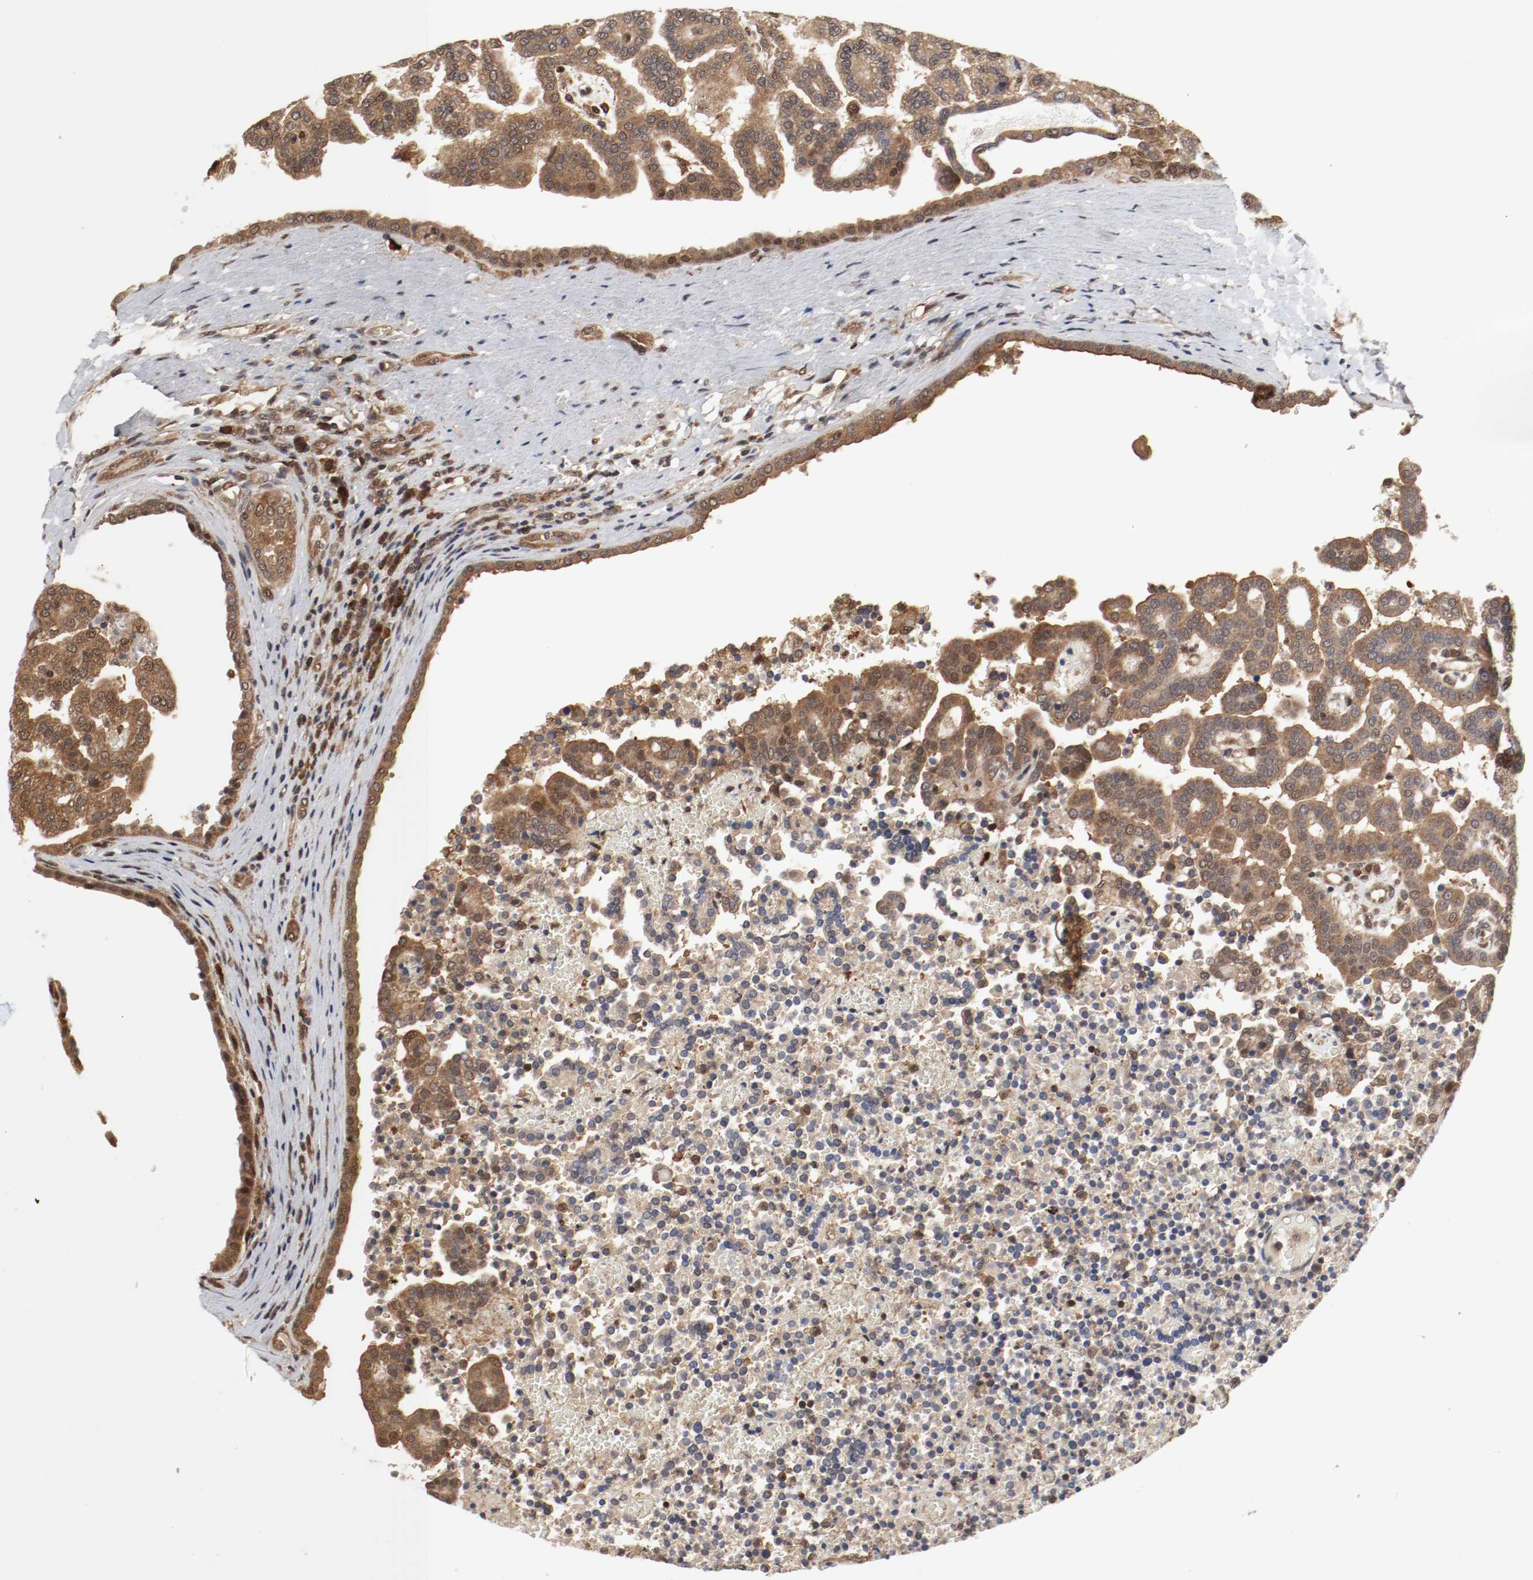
{"staining": {"intensity": "moderate", "quantity": ">75%", "location": "cytoplasmic/membranous"}, "tissue": "renal cancer", "cell_type": "Tumor cells", "image_type": "cancer", "snomed": [{"axis": "morphology", "description": "Adenocarcinoma, NOS"}, {"axis": "topography", "description": "Kidney"}], "caption": "Protein analysis of renal adenocarcinoma tissue shows moderate cytoplasmic/membranous staining in about >75% of tumor cells. The staining is performed using DAB brown chromogen to label protein expression. The nuclei are counter-stained blue using hematoxylin.", "gene": "AFG3L2", "patient": {"sex": "male", "age": 61}}